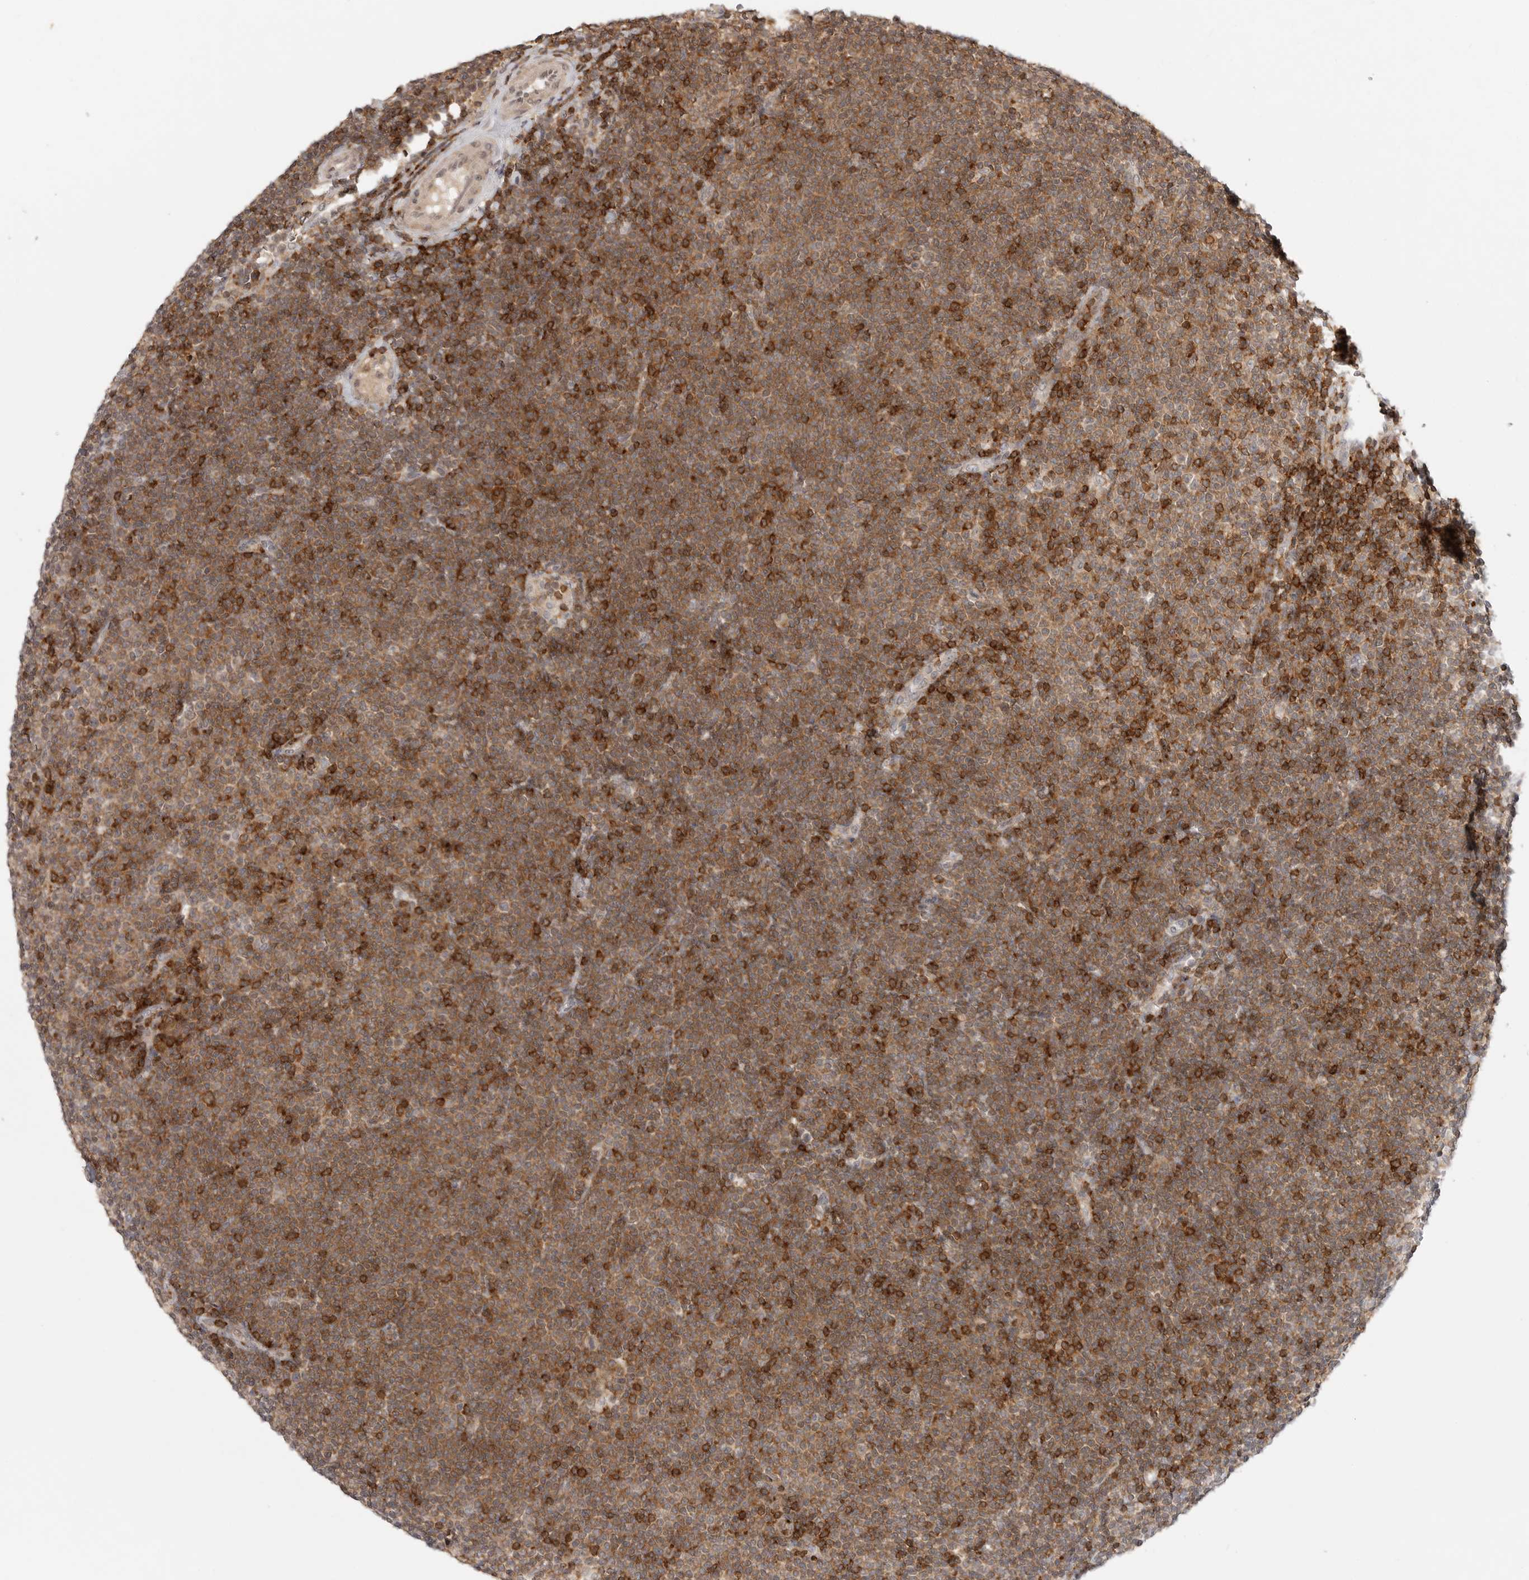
{"staining": {"intensity": "moderate", "quantity": ">75%", "location": "cytoplasmic/membranous"}, "tissue": "lymphoma", "cell_type": "Tumor cells", "image_type": "cancer", "snomed": [{"axis": "morphology", "description": "Malignant lymphoma, non-Hodgkin's type, Low grade"}, {"axis": "topography", "description": "Lymph node"}], "caption": "Immunohistochemistry (DAB) staining of lymphoma reveals moderate cytoplasmic/membranous protein positivity in about >75% of tumor cells.", "gene": "SH3KBP1", "patient": {"sex": "female", "age": 53}}